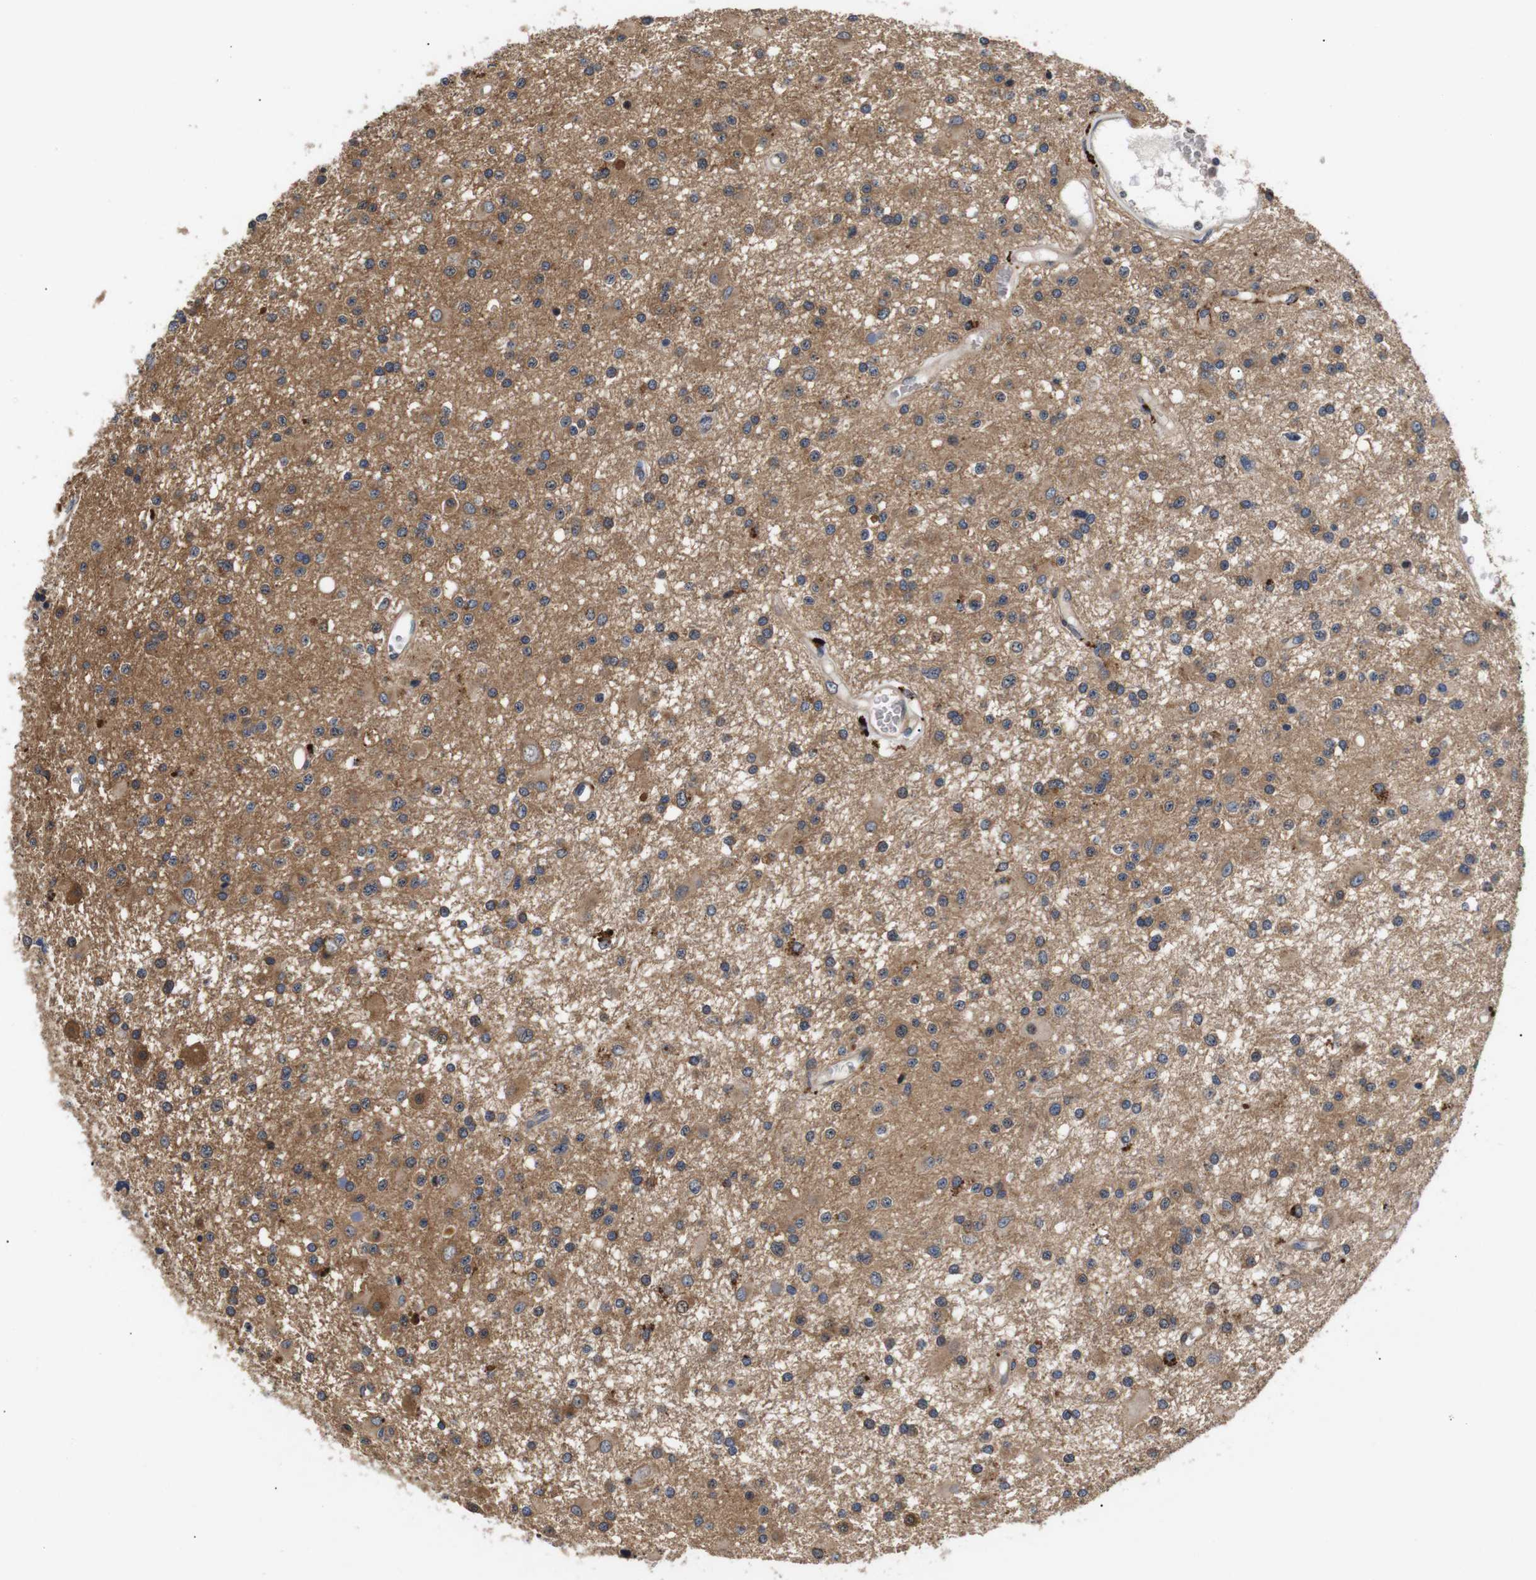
{"staining": {"intensity": "strong", "quantity": "25%-75%", "location": "cytoplasmic/membranous"}, "tissue": "glioma", "cell_type": "Tumor cells", "image_type": "cancer", "snomed": [{"axis": "morphology", "description": "Glioma, malignant, Low grade"}, {"axis": "topography", "description": "Brain"}], "caption": "The image reveals immunohistochemical staining of malignant low-grade glioma. There is strong cytoplasmic/membranous expression is seen in about 25%-75% of tumor cells.", "gene": "DDR1", "patient": {"sex": "male", "age": 58}}